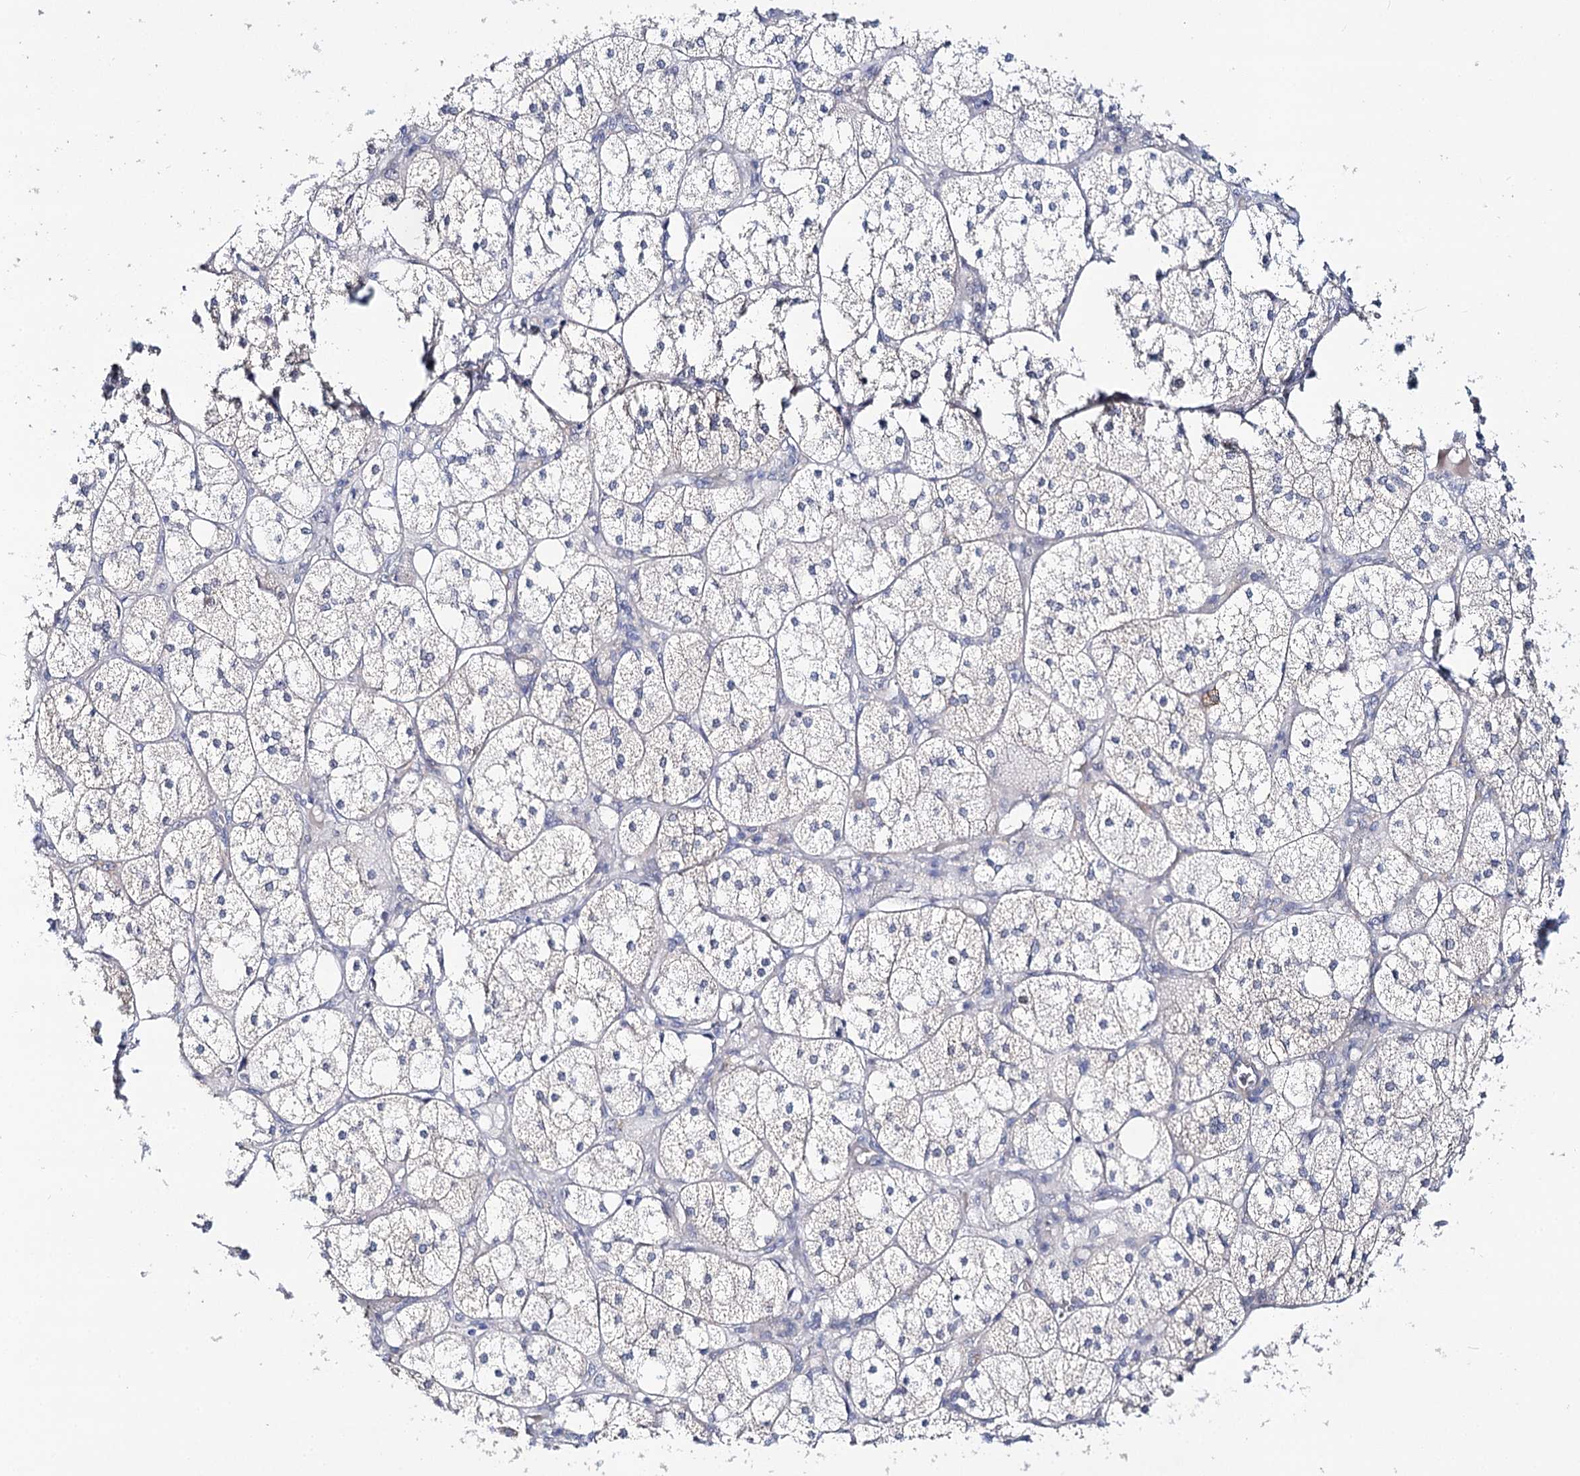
{"staining": {"intensity": "weak", "quantity": "<25%", "location": "cytoplasmic/membranous"}, "tissue": "adrenal gland", "cell_type": "Glandular cells", "image_type": "normal", "snomed": [{"axis": "morphology", "description": "Normal tissue, NOS"}, {"axis": "topography", "description": "Adrenal gland"}], "caption": "DAB immunohistochemical staining of benign adrenal gland displays no significant expression in glandular cells.", "gene": "TEX12", "patient": {"sex": "female", "age": 61}}